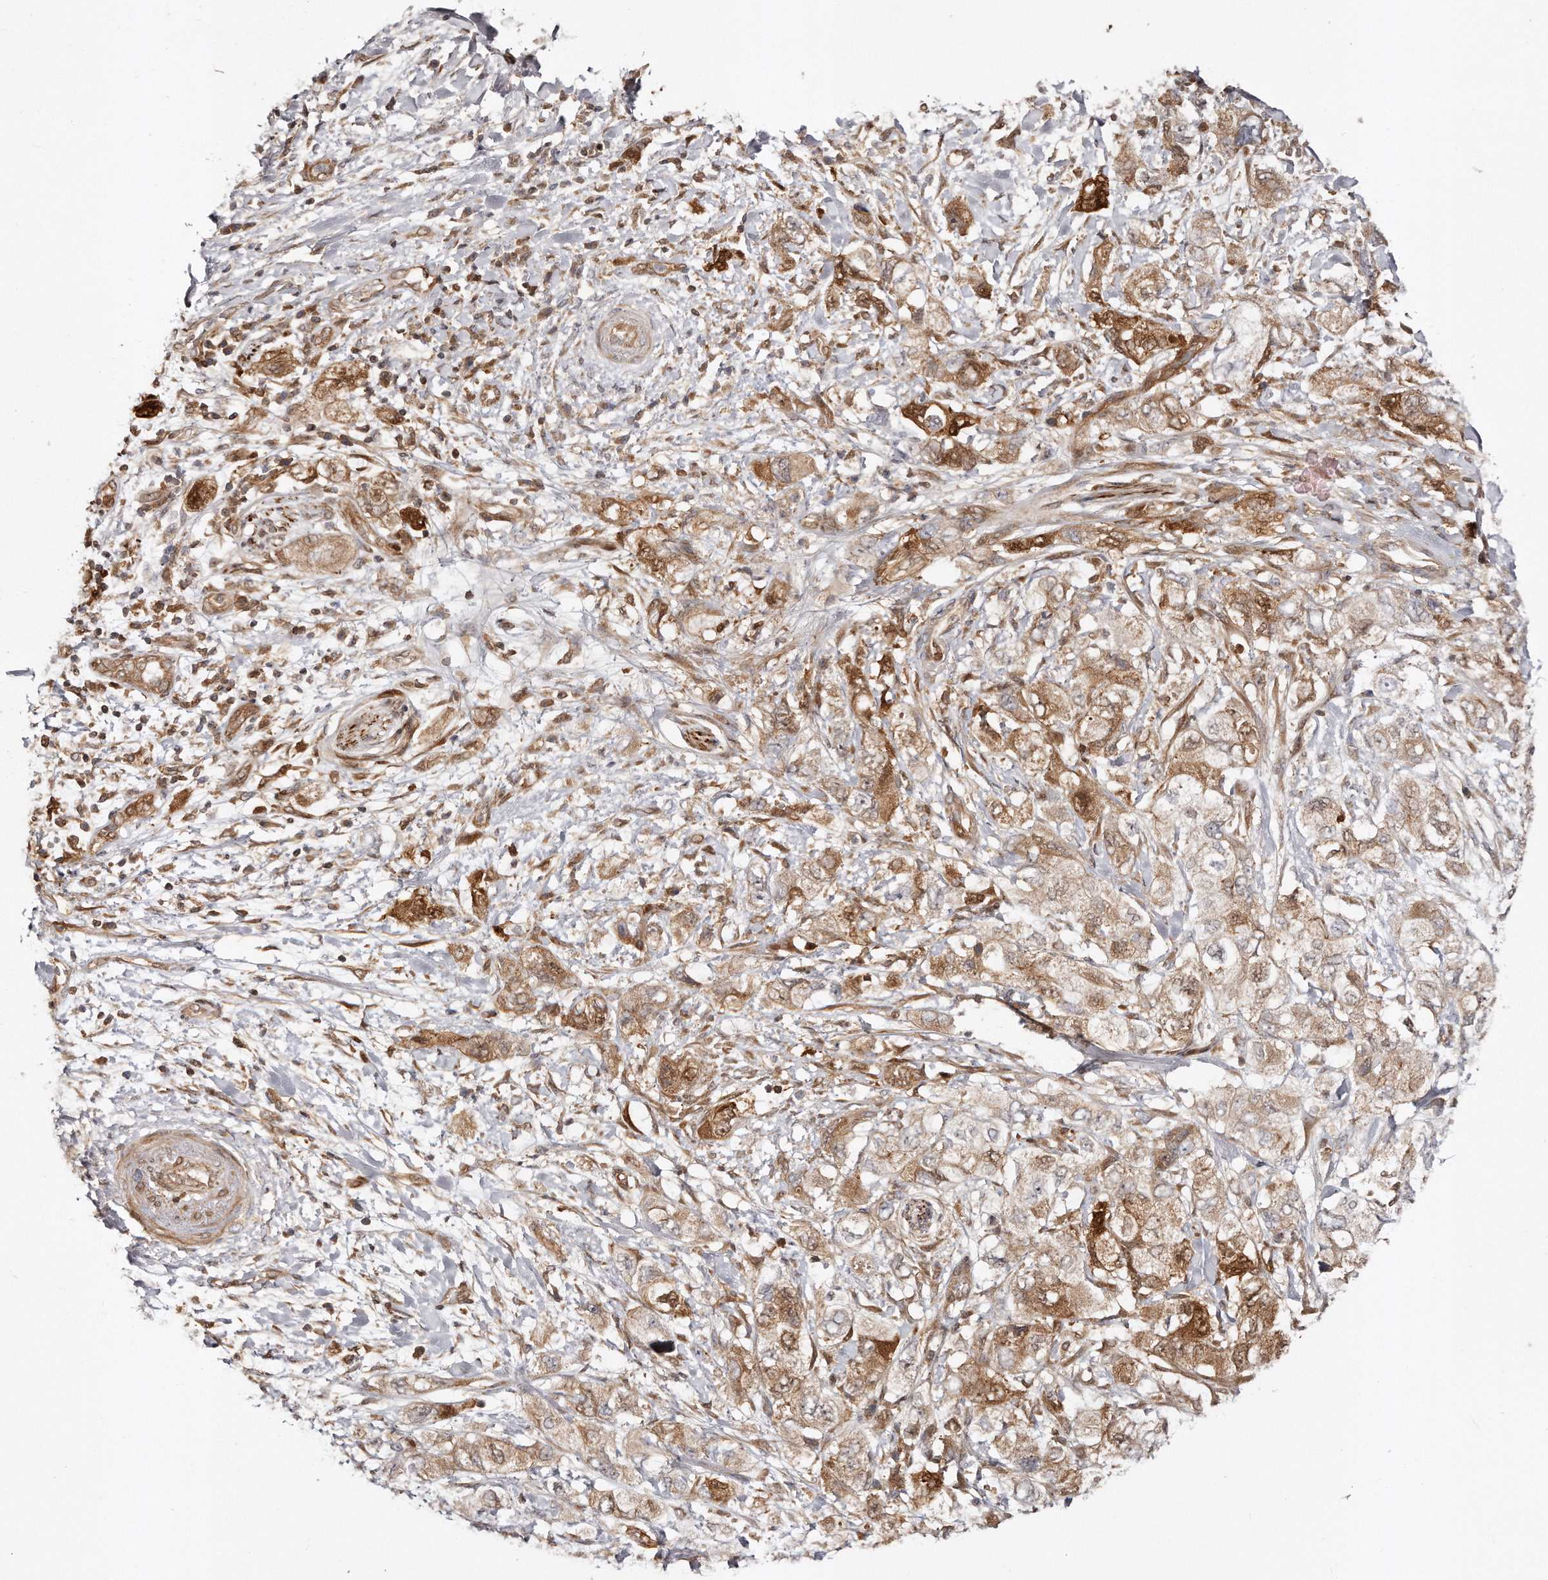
{"staining": {"intensity": "strong", "quantity": "25%-75%", "location": "cytoplasmic/membranous,nuclear"}, "tissue": "pancreatic cancer", "cell_type": "Tumor cells", "image_type": "cancer", "snomed": [{"axis": "morphology", "description": "Adenocarcinoma, NOS"}, {"axis": "topography", "description": "Pancreas"}], "caption": "Pancreatic cancer stained for a protein (brown) demonstrates strong cytoplasmic/membranous and nuclear positive expression in about 25%-75% of tumor cells.", "gene": "GBP4", "patient": {"sex": "female", "age": 73}}